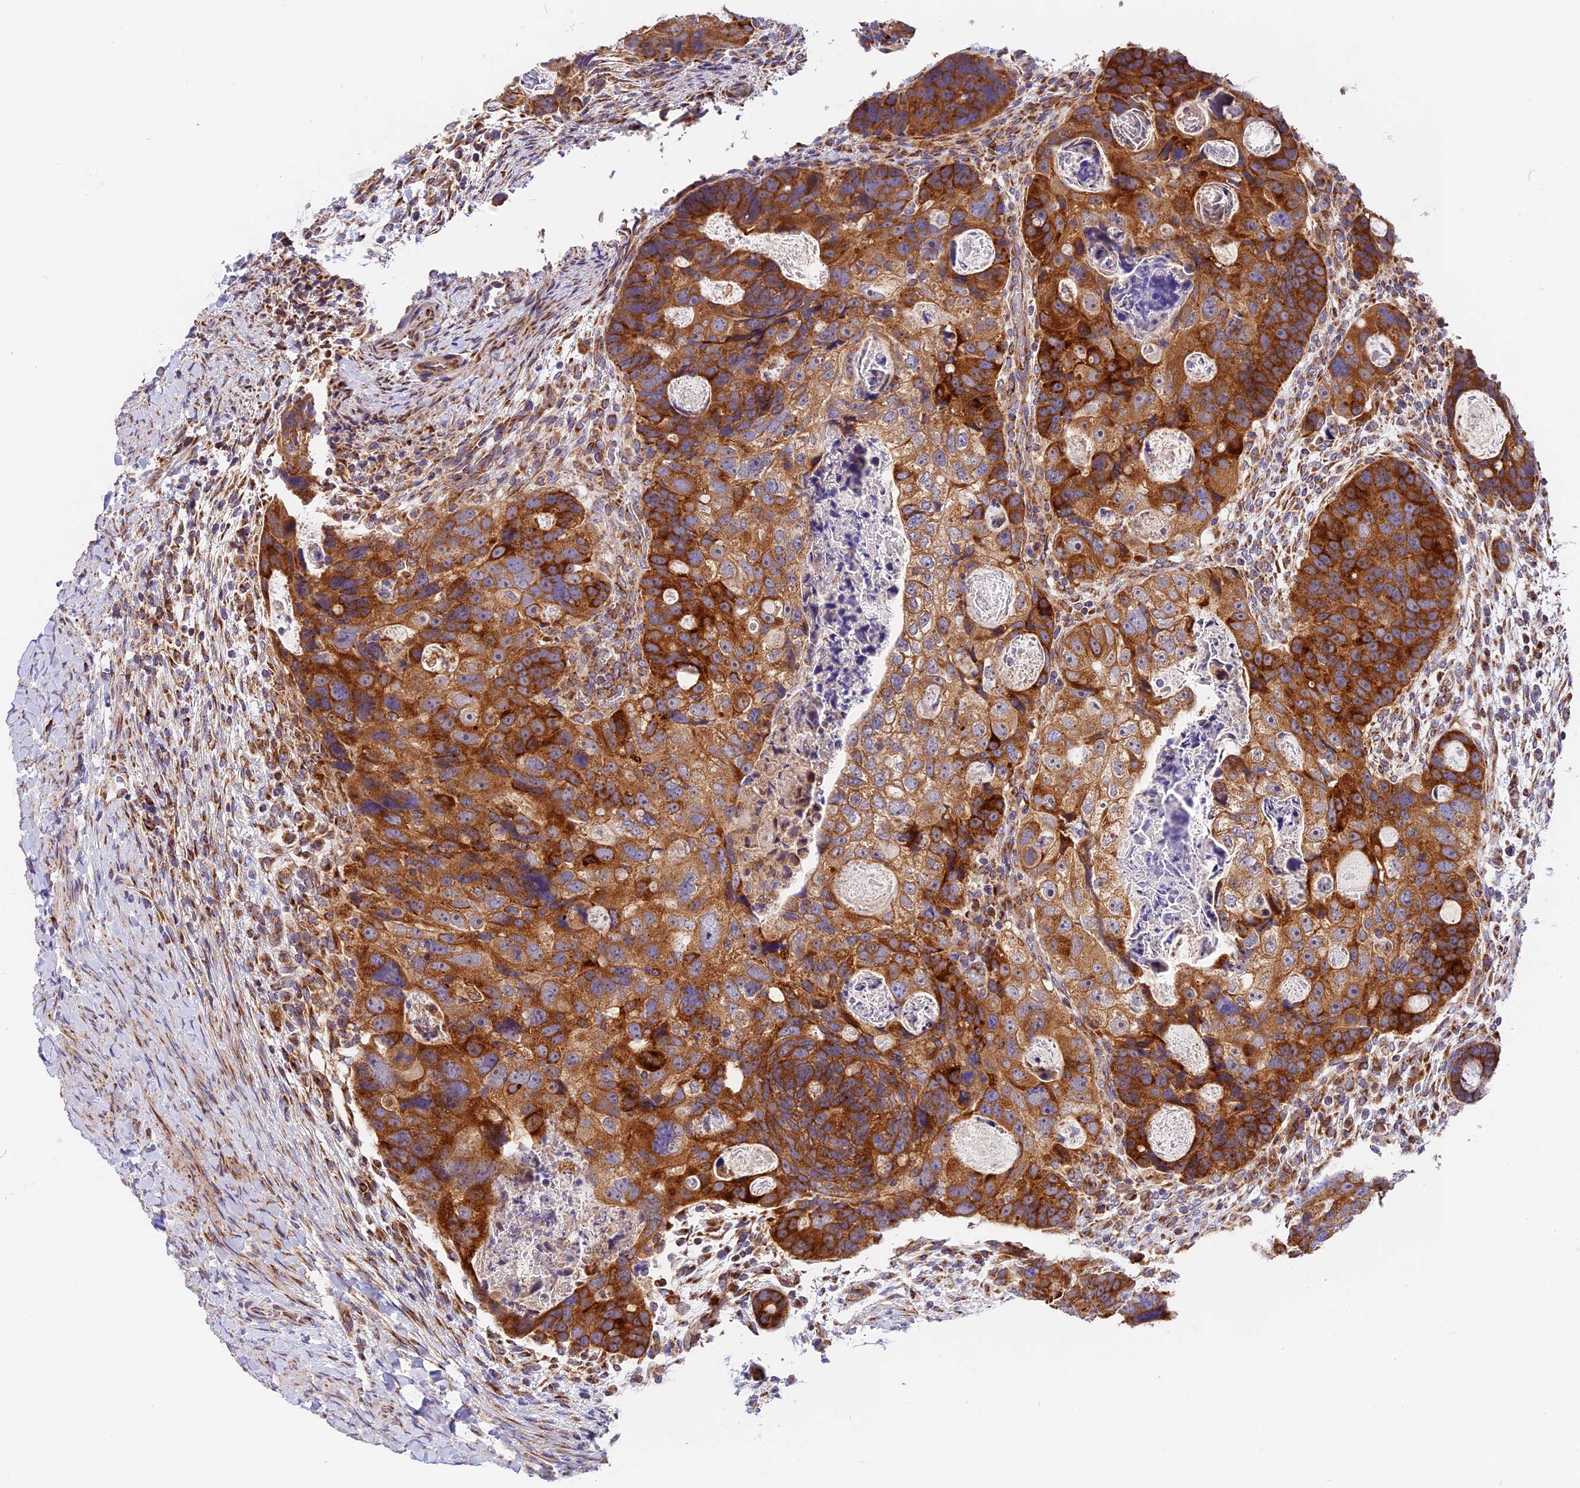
{"staining": {"intensity": "strong", "quantity": ">75%", "location": "cytoplasmic/membranous"}, "tissue": "colorectal cancer", "cell_type": "Tumor cells", "image_type": "cancer", "snomed": [{"axis": "morphology", "description": "Adenocarcinoma, NOS"}, {"axis": "topography", "description": "Rectum"}], "caption": "An IHC histopathology image of tumor tissue is shown. Protein staining in brown highlights strong cytoplasmic/membranous positivity in colorectal cancer within tumor cells.", "gene": "MRAS", "patient": {"sex": "male", "age": 59}}